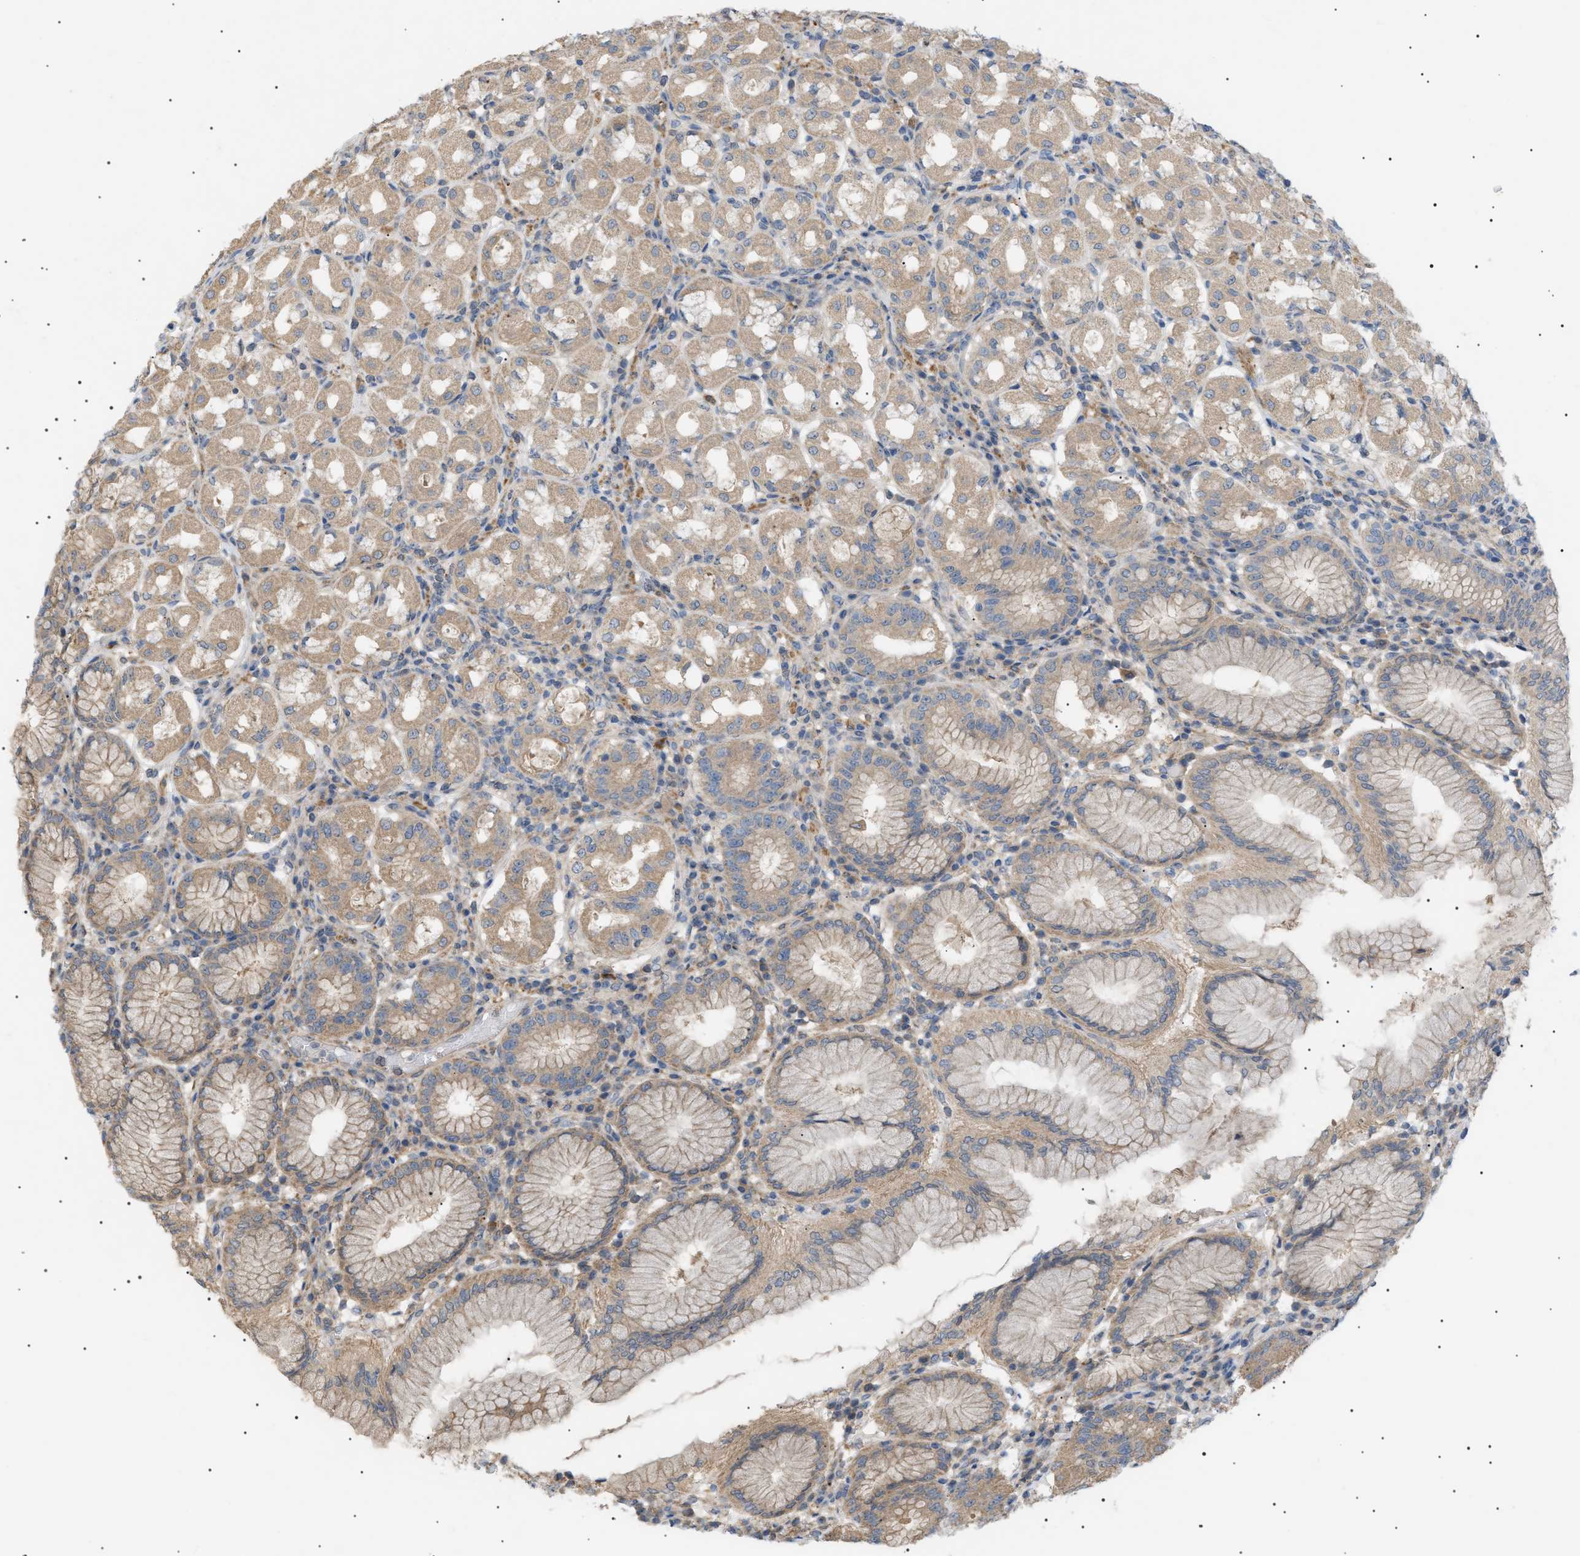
{"staining": {"intensity": "moderate", "quantity": ">75%", "location": "cytoplasmic/membranous"}, "tissue": "stomach", "cell_type": "Glandular cells", "image_type": "normal", "snomed": [{"axis": "morphology", "description": "Normal tissue, NOS"}, {"axis": "topography", "description": "Stomach"}, {"axis": "topography", "description": "Stomach, lower"}], "caption": "An immunohistochemistry (IHC) histopathology image of benign tissue is shown. Protein staining in brown highlights moderate cytoplasmic/membranous positivity in stomach within glandular cells.", "gene": "IRS2", "patient": {"sex": "female", "age": 56}}